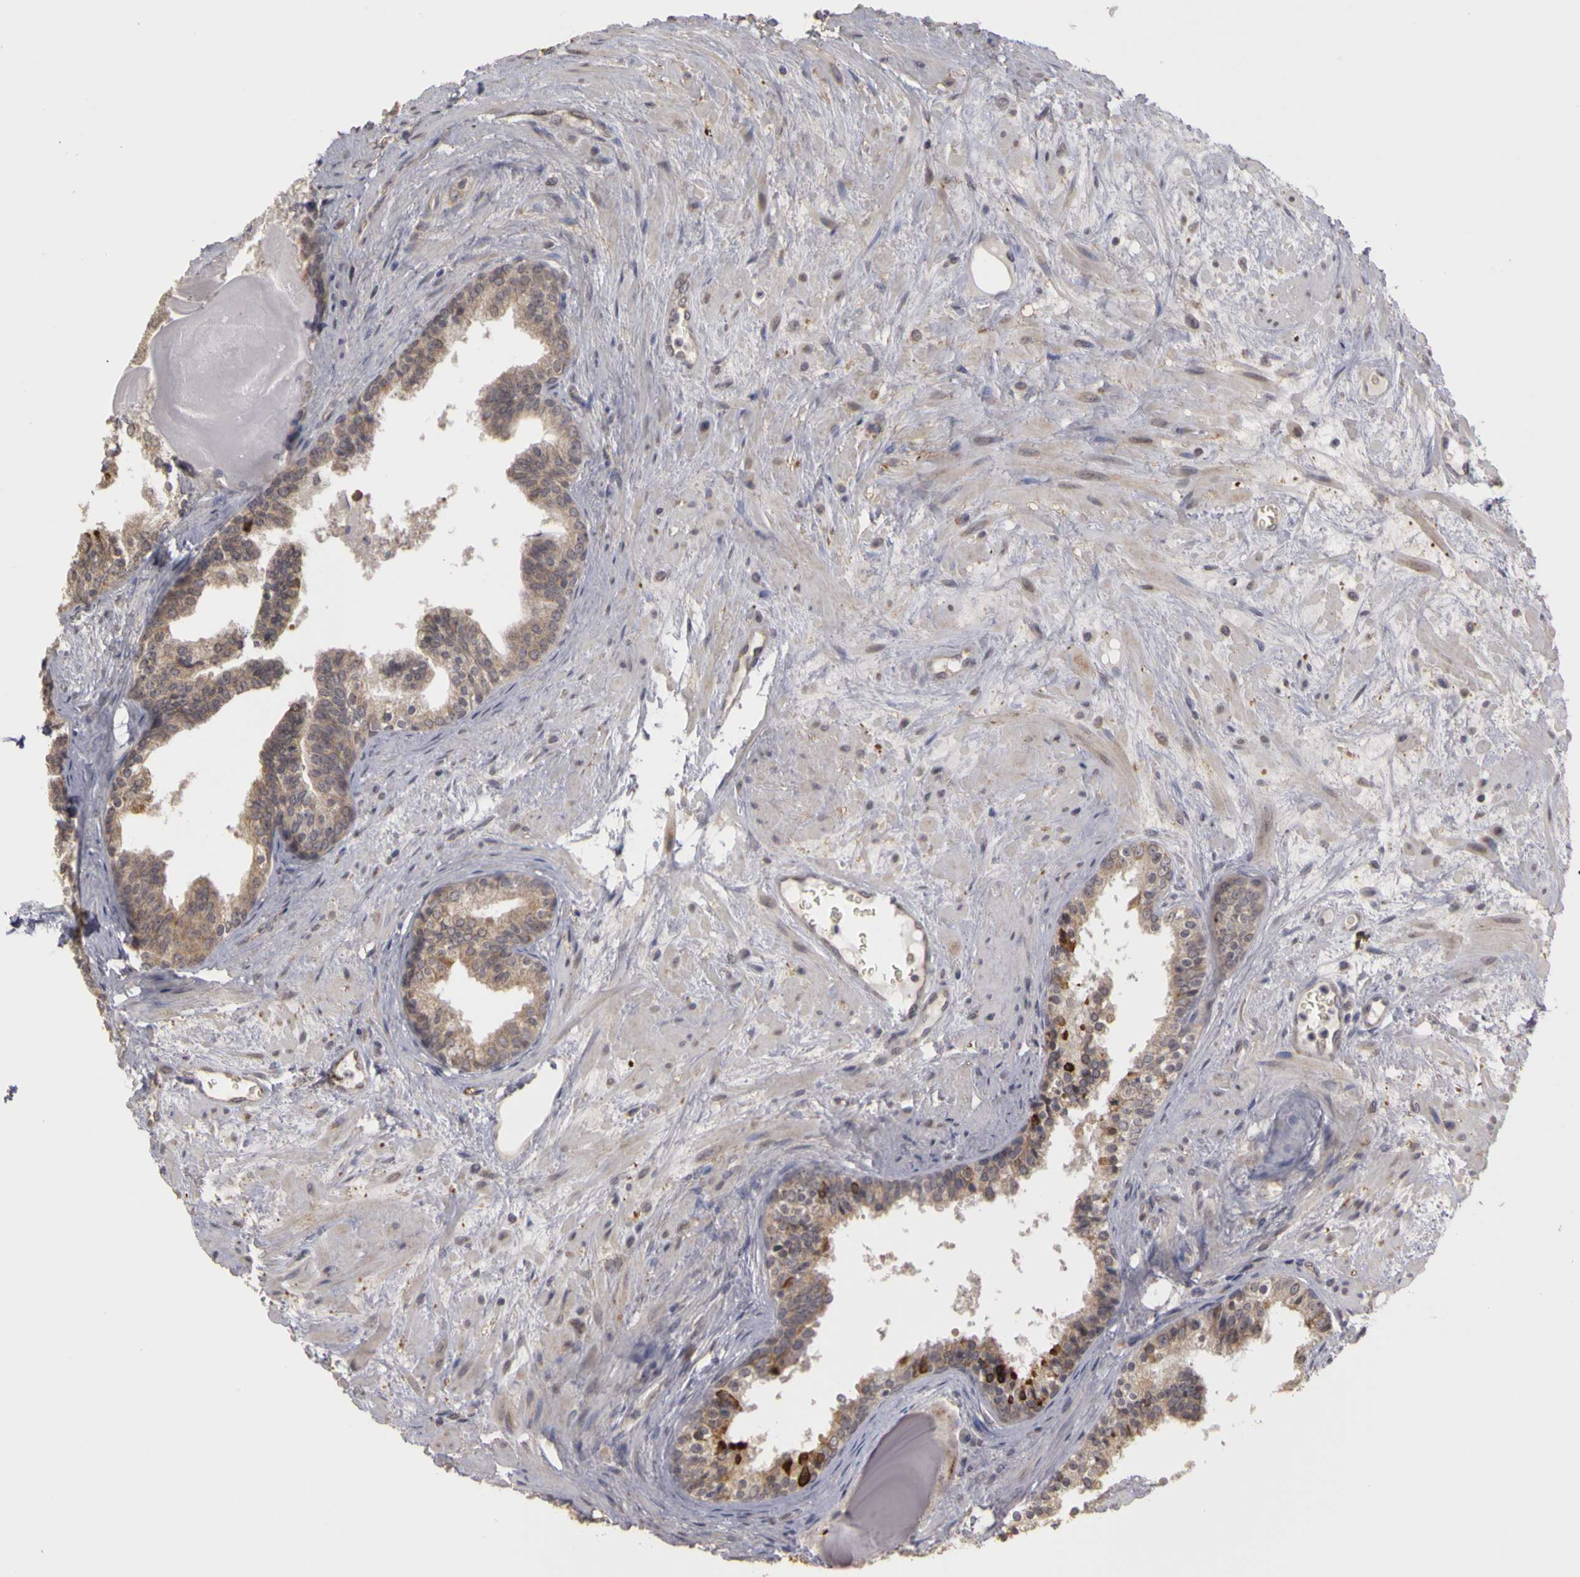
{"staining": {"intensity": "weak", "quantity": ">75%", "location": "cytoplasmic/membranous"}, "tissue": "prostate", "cell_type": "Glandular cells", "image_type": "normal", "snomed": [{"axis": "morphology", "description": "Normal tissue, NOS"}, {"axis": "topography", "description": "Prostate"}], "caption": "Protein expression analysis of unremarkable human prostate reveals weak cytoplasmic/membranous expression in about >75% of glandular cells. (DAB (3,3'-diaminobenzidine) = brown stain, brightfield microscopy at high magnification).", "gene": "FRMD7", "patient": {"sex": "male", "age": 65}}